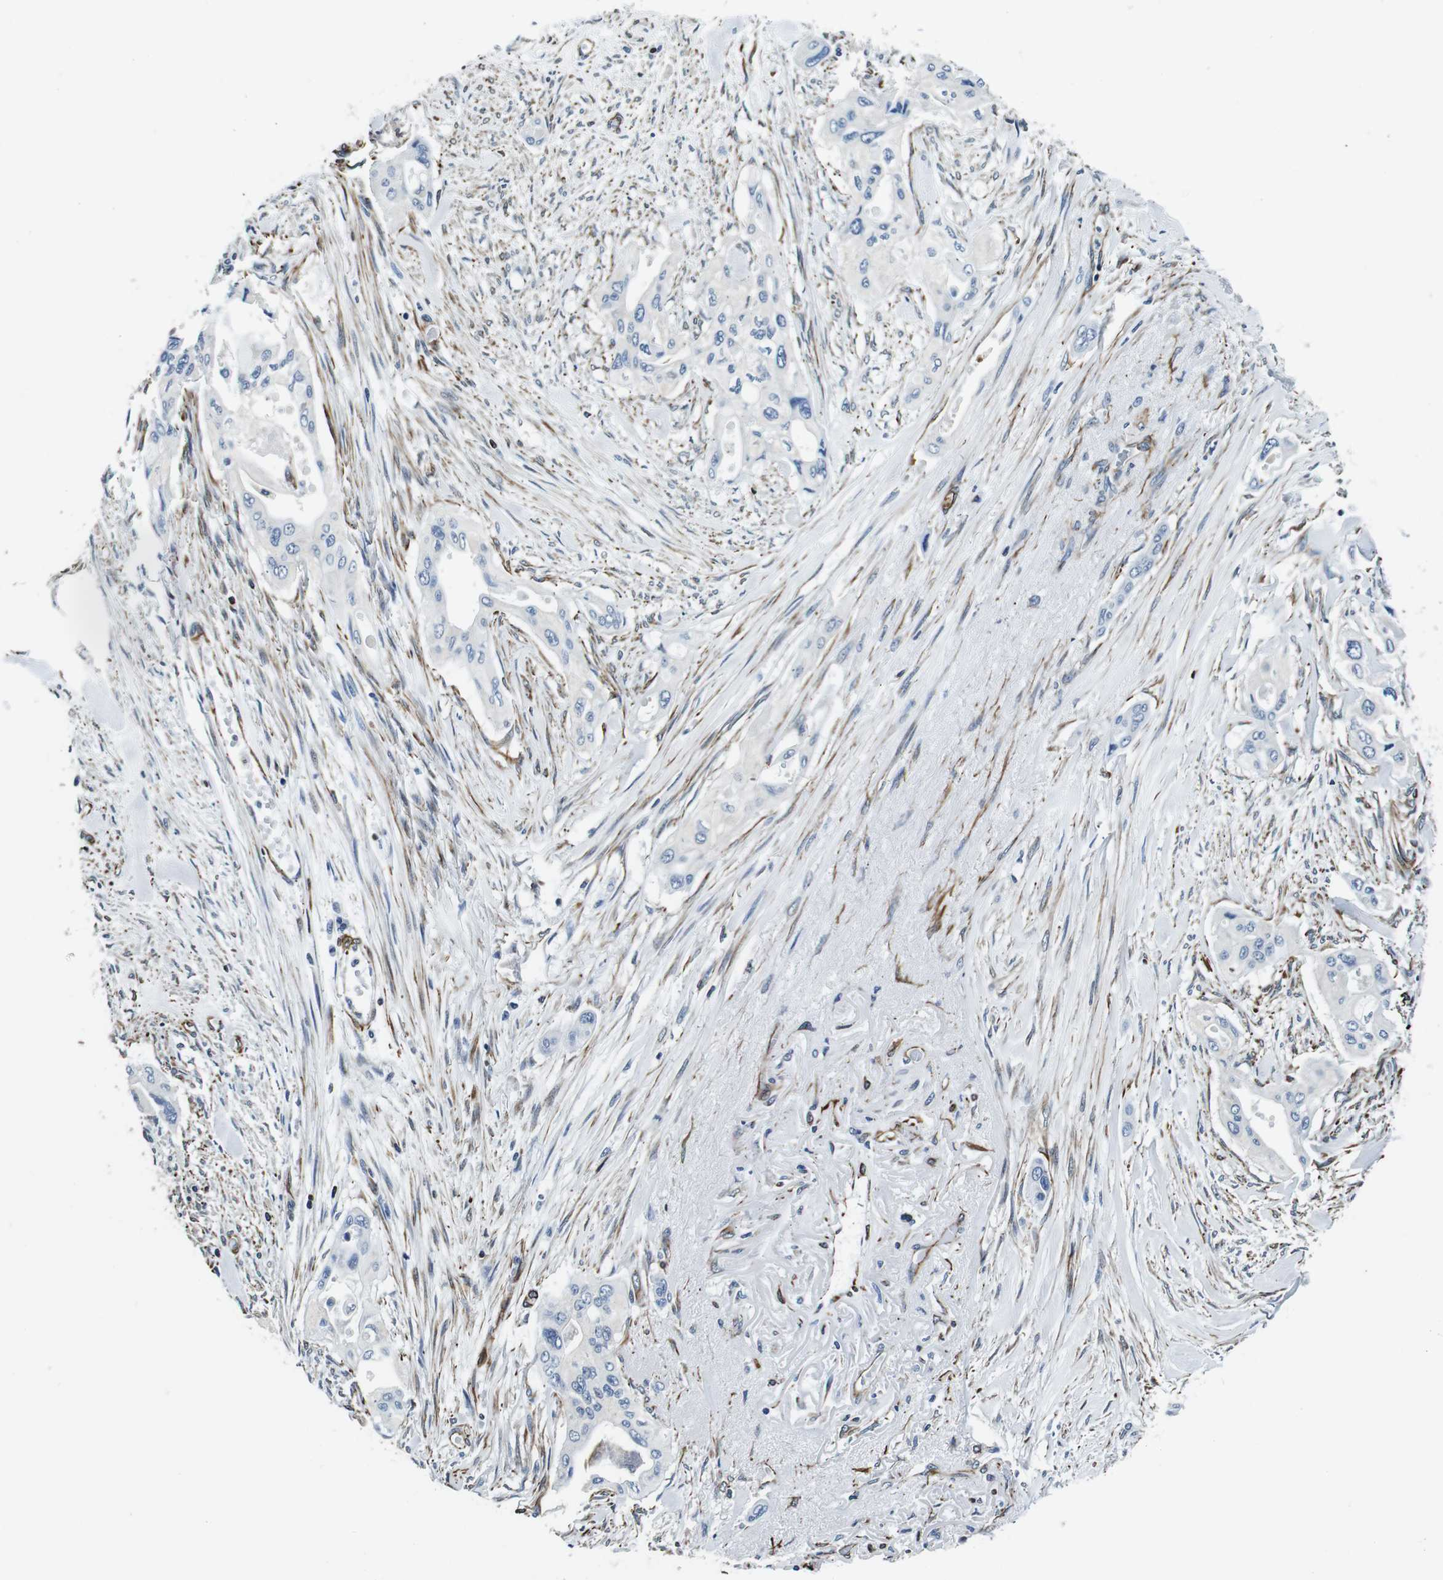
{"staining": {"intensity": "negative", "quantity": "none", "location": "none"}, "tissue": "pancreatic cancer", "cell_type": "Tumor cells", "image_type": "cancer", "snomed": [{"axis": "morphology", "description": "Adenocarcinoma, NOS"}, {"axis": "topography", "description": "Pancreas"}], "caption": "A photomicrograph of human pancreatic cancer is negative for staining in tumor cells.", "gene": "GJE1", "patient": {"sex": "male", "age": 77}}